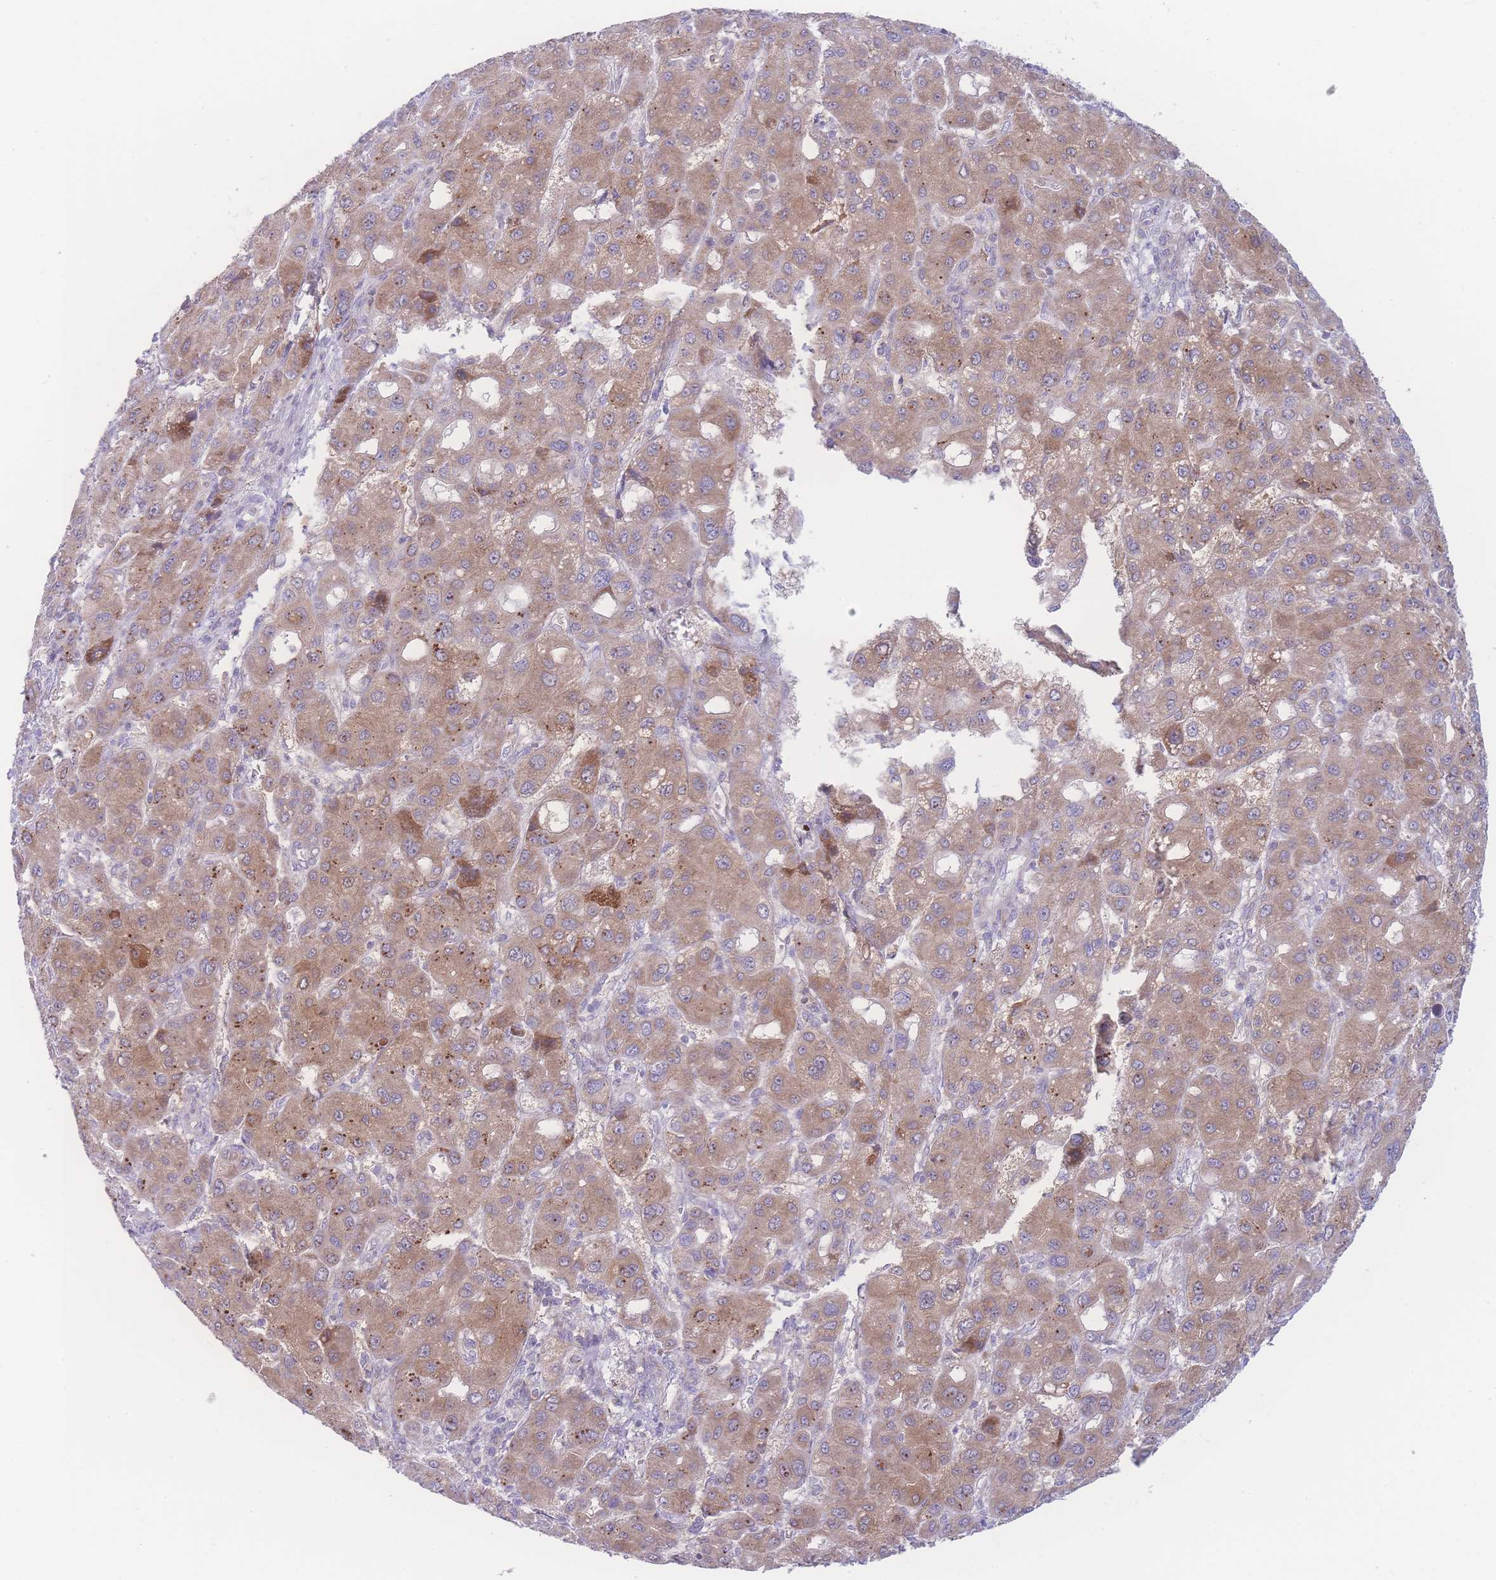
{"staining": {"intensity": "moderate", "quantity": ">75%", "location": "cytoplasmic/membranous"}, "tissue": "liver cancer", "cell_type": "Tumor cells", "image_type": "cancer", "snomed": [{"axis": "morphology", "description": "Carcinoma, Hepatocellular, NOS"}, {"axis": "topography", "description": "Liver"}], "caption": "Immunohistochemical staining of liver hepatocellular carcinoma displays medium levels of moderate cytoplasmic/membranous protein expression in about >75% of tumor cells.", "gene": "NBEAL1", "patient": {"sex": "male", "age": 55}}